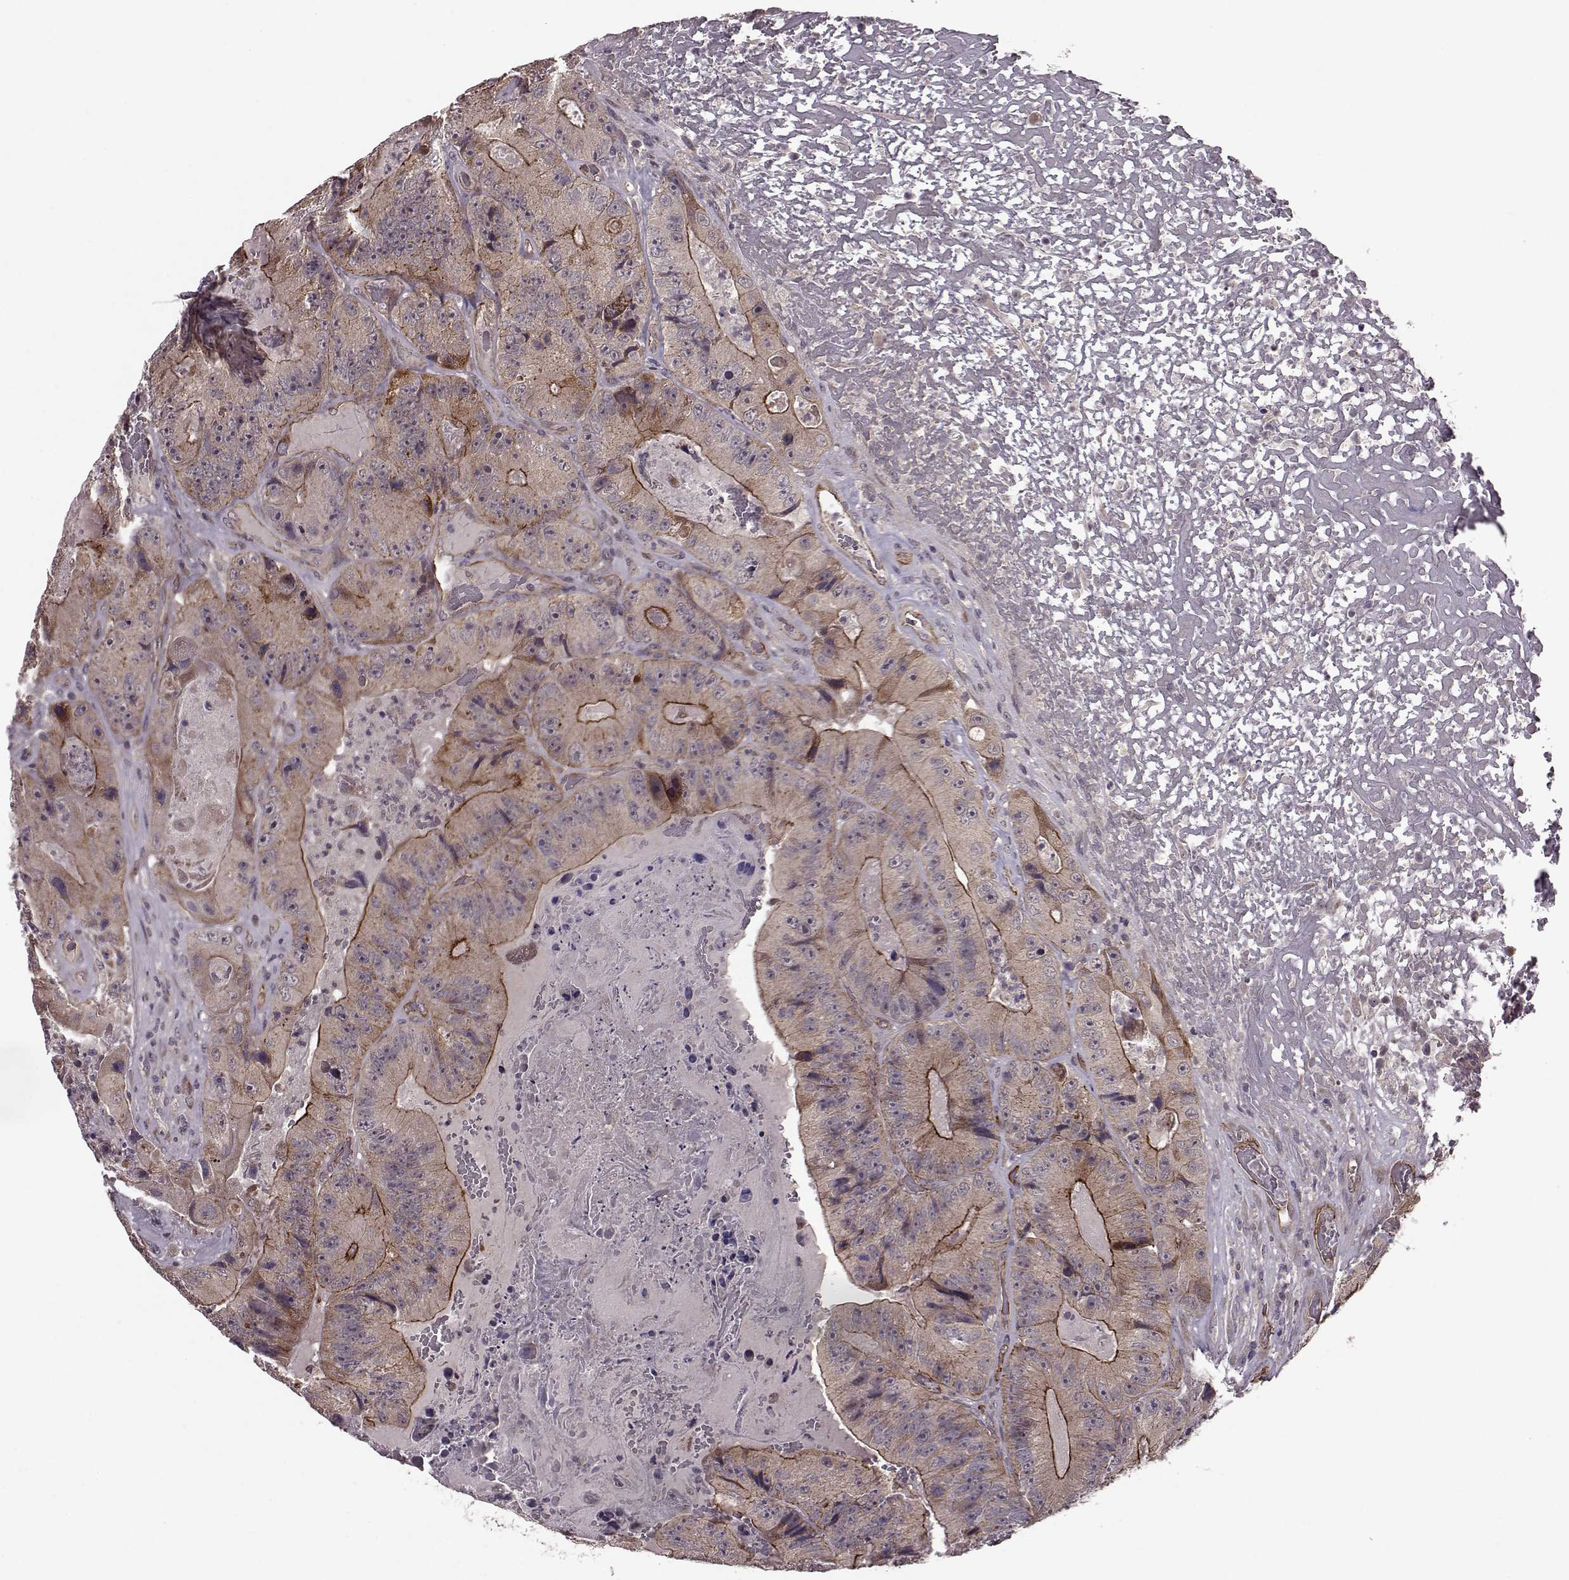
{"staining": {"intensity": "strong", "quantity": "25%-75%", "location": "cytoplasmic/membranous"}, "tissue": "colorectal cancer", "cell_type": "Tumor cells", "image_type": "cancer", "snomed": [{"axis": "morphology", "description": "Adenocarcinoma, NOS"}, {"axis": "topography", "description": "Colon"}], "caption": "The immunohistochemical stain labels strong cytoplasmic/membranous expression in tumor cells of colorectal cancer tissue. The staining was performed using DAB, with brown indicating positive protein expression. Nuclei are stained blue with hematoxylin.", "gene": "SYNPO", "patient": {"sex": "female", "age": 86}}